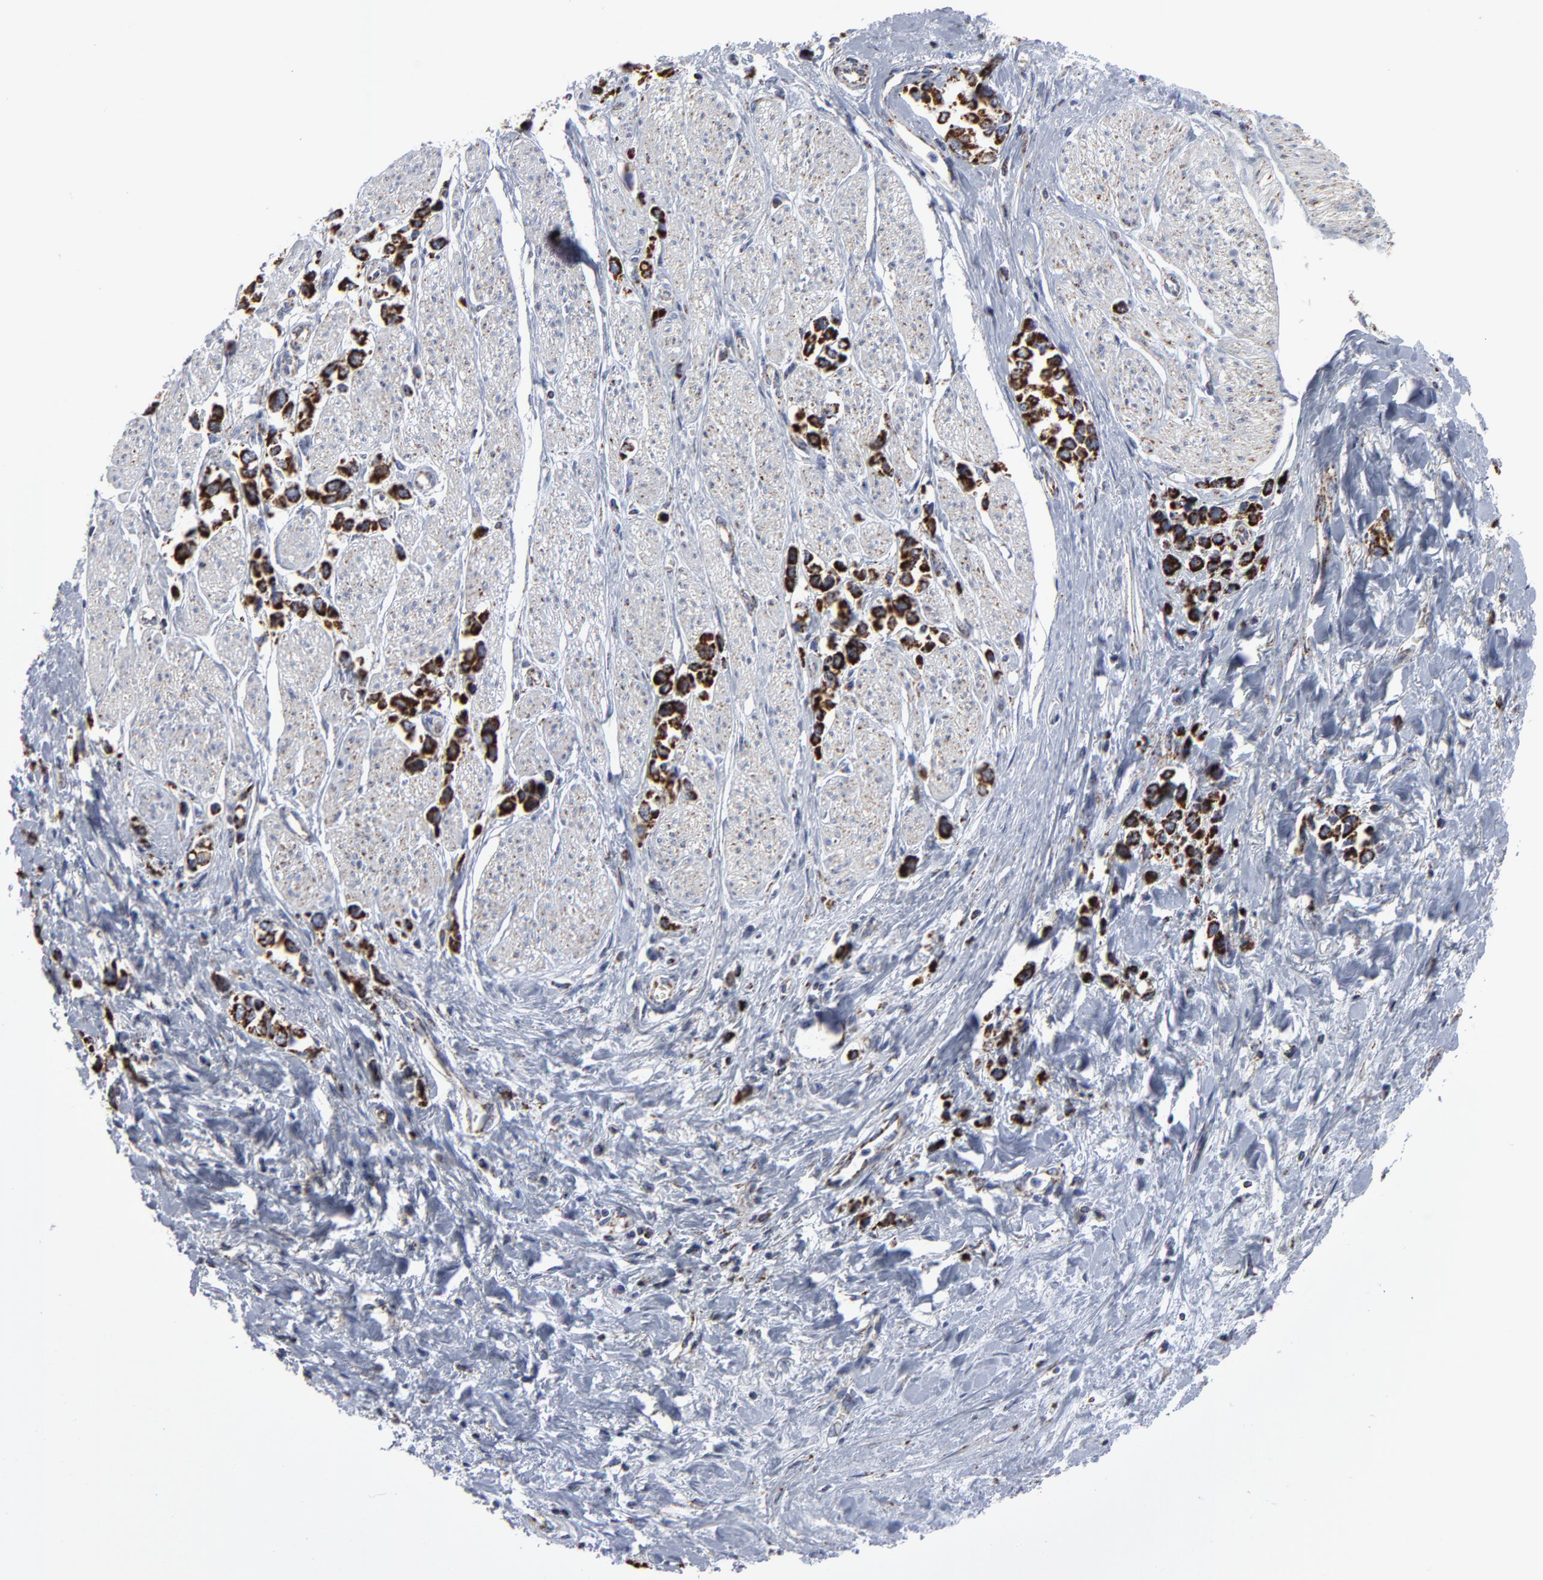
{"staining": {"intensity": "strong", "quantity": ">75%", "location": "cytoplasmic/membranous"}, "tissue": "stomach cancer", "cell_type": "Tumor cells", "image_type": "cancer", "snomed": [{"axis": "morphology", "description": "Adenocarcinoma, NOS"}, {"axis": "topography", "description": "Stomach, upper"}], "caption": "This is an image of immunohistochemistry (IHC) staining of stomach adenocarcinoma, which shows strong staining in the cytoplasmic/membranous of tumor cells.", "gene": "TXNRD2", "patient": {"sex": "male", "age": 76}}